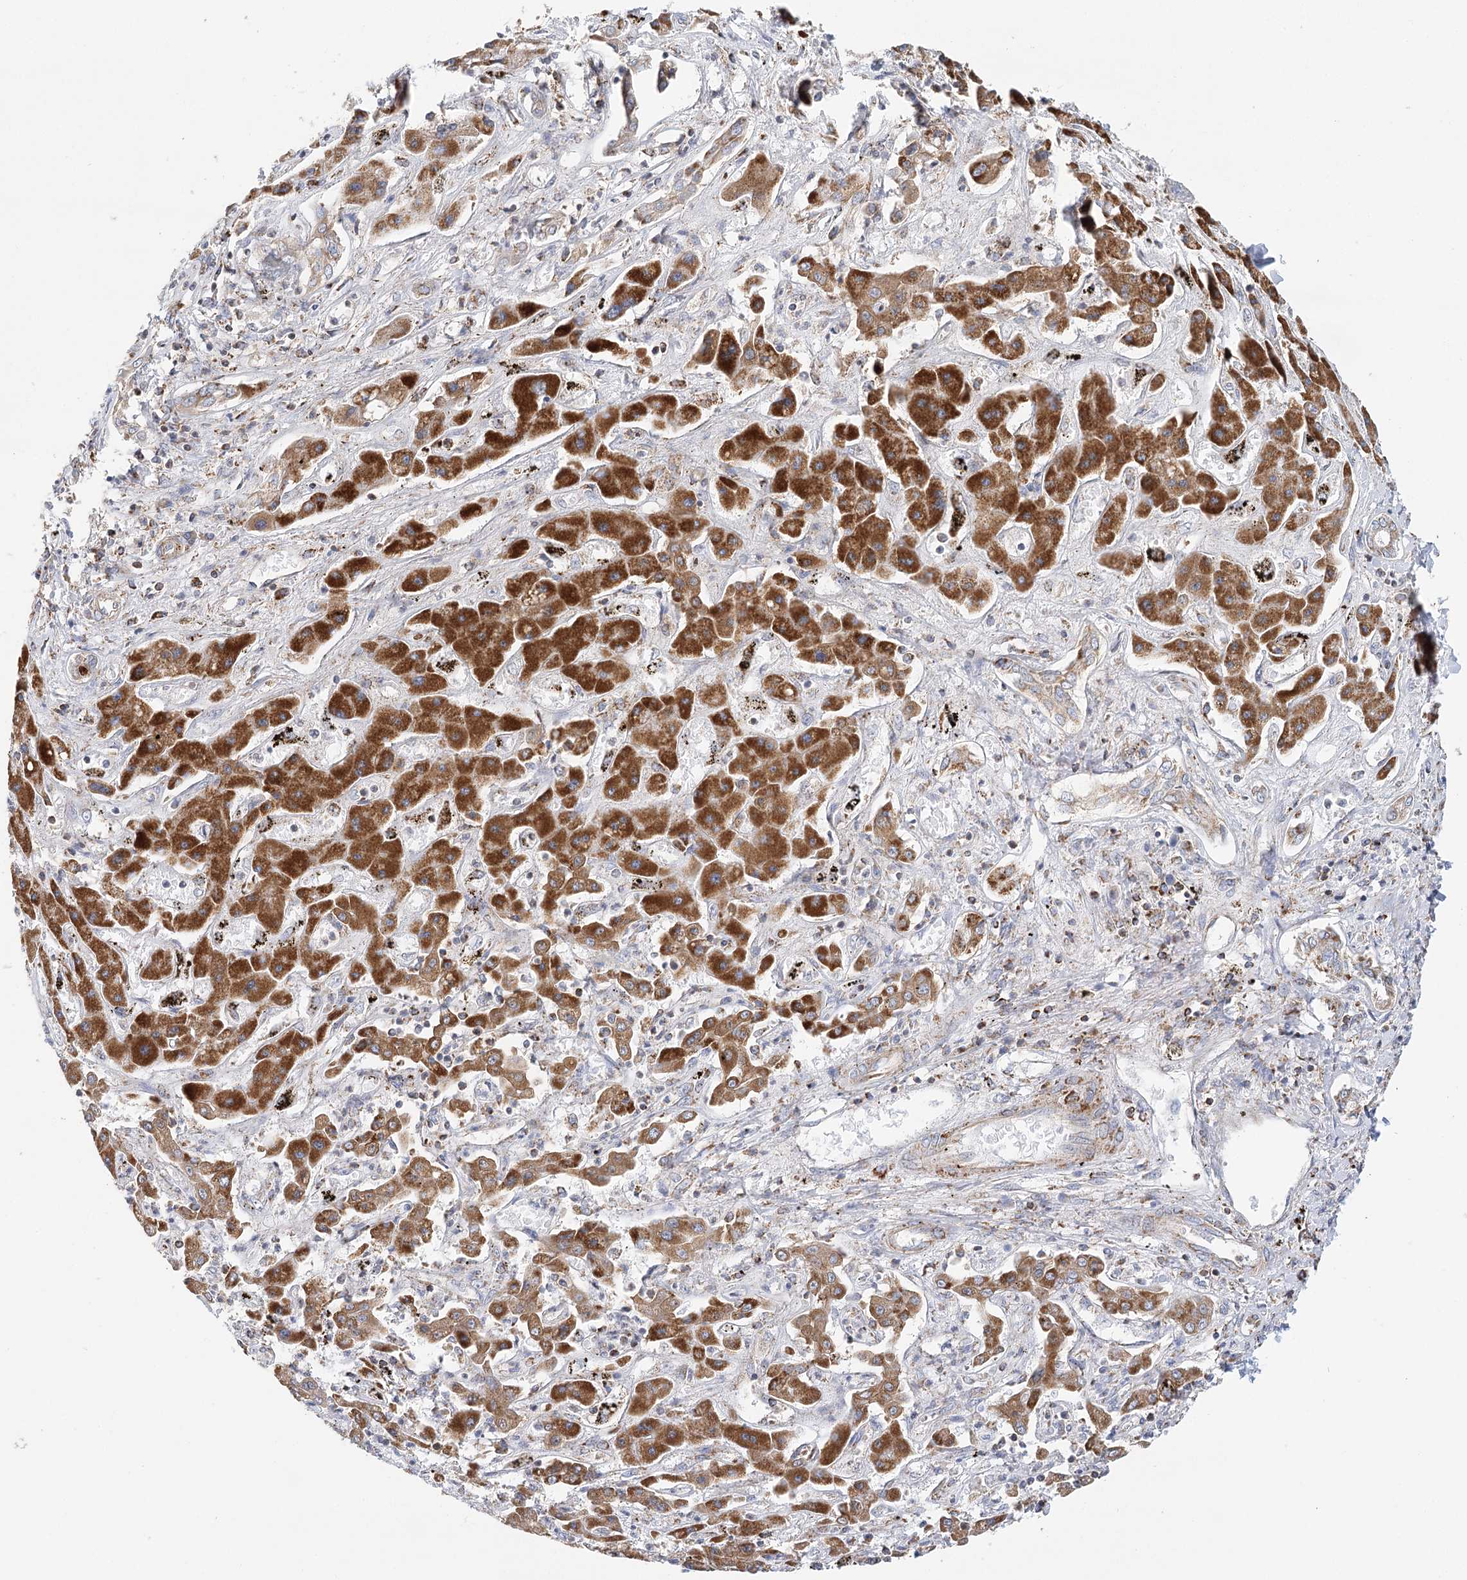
{"staining": {"intensity": "strong", "quantity": "25%-75%", "location": "cytoplasmic/membranous"}, "tissue": "liver cancer", "cell_type": "Tumor cells", "image_type": "cancer", "snomed": [{"axis": "morphology", "description": "Cholangiocarcinoma"}, {"axis": "topography", "description": "Liver"}], "caption": "Approximately 25%-75% of tumor cells in human liver cancer (cholangiocarcinoma) reveal strong cytoplasmic/membranous protein expression as visualized by brown immunohistochemical staining.", "gene": "LSS", "patient": {"sex": "male", "age": 67}}